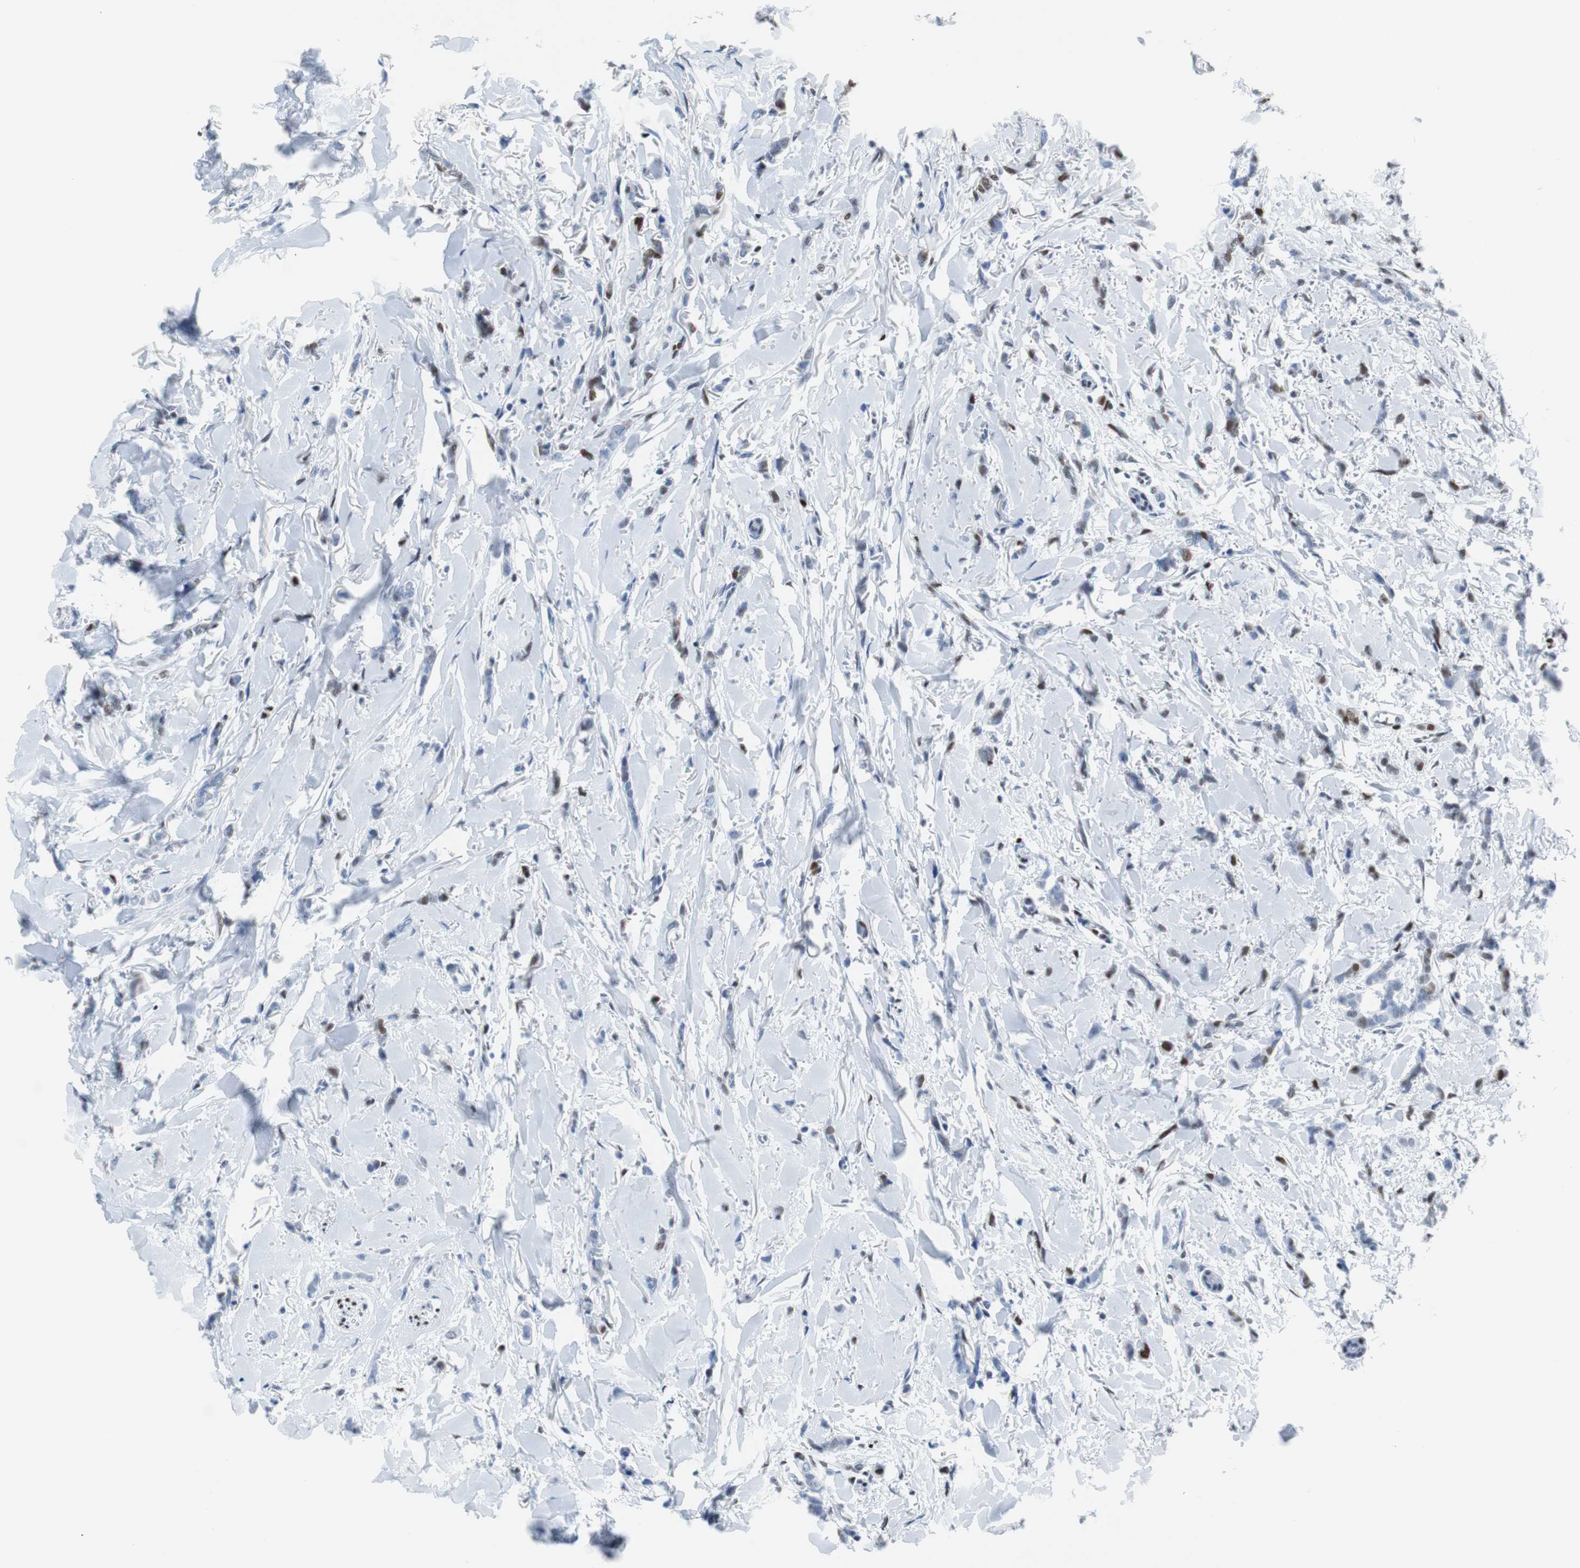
{"staining": {"intensity": "weak", "quantity": "25%-75%", "location": "nuclear"}, "tissue": "breast cancer", "cell_type": "Tumor cells", "image_type": "cancer", "snomed": [{"axis": "morphology", "description": "Lobular carcinoma"}, {"axis": "topography", "description": "Skin"}, {"axis": "topography", "description": "Breast"}], "caption": "Immunohistochemical staining of breast cancer demonstrates low levels of weak nuclear staining in approximately 25%-75% of tumor cells. (Brightfield microscopy of DAB IHC at high magnification).", "gene": "JUN", "patient": {"sex": "female", "age": 46}}